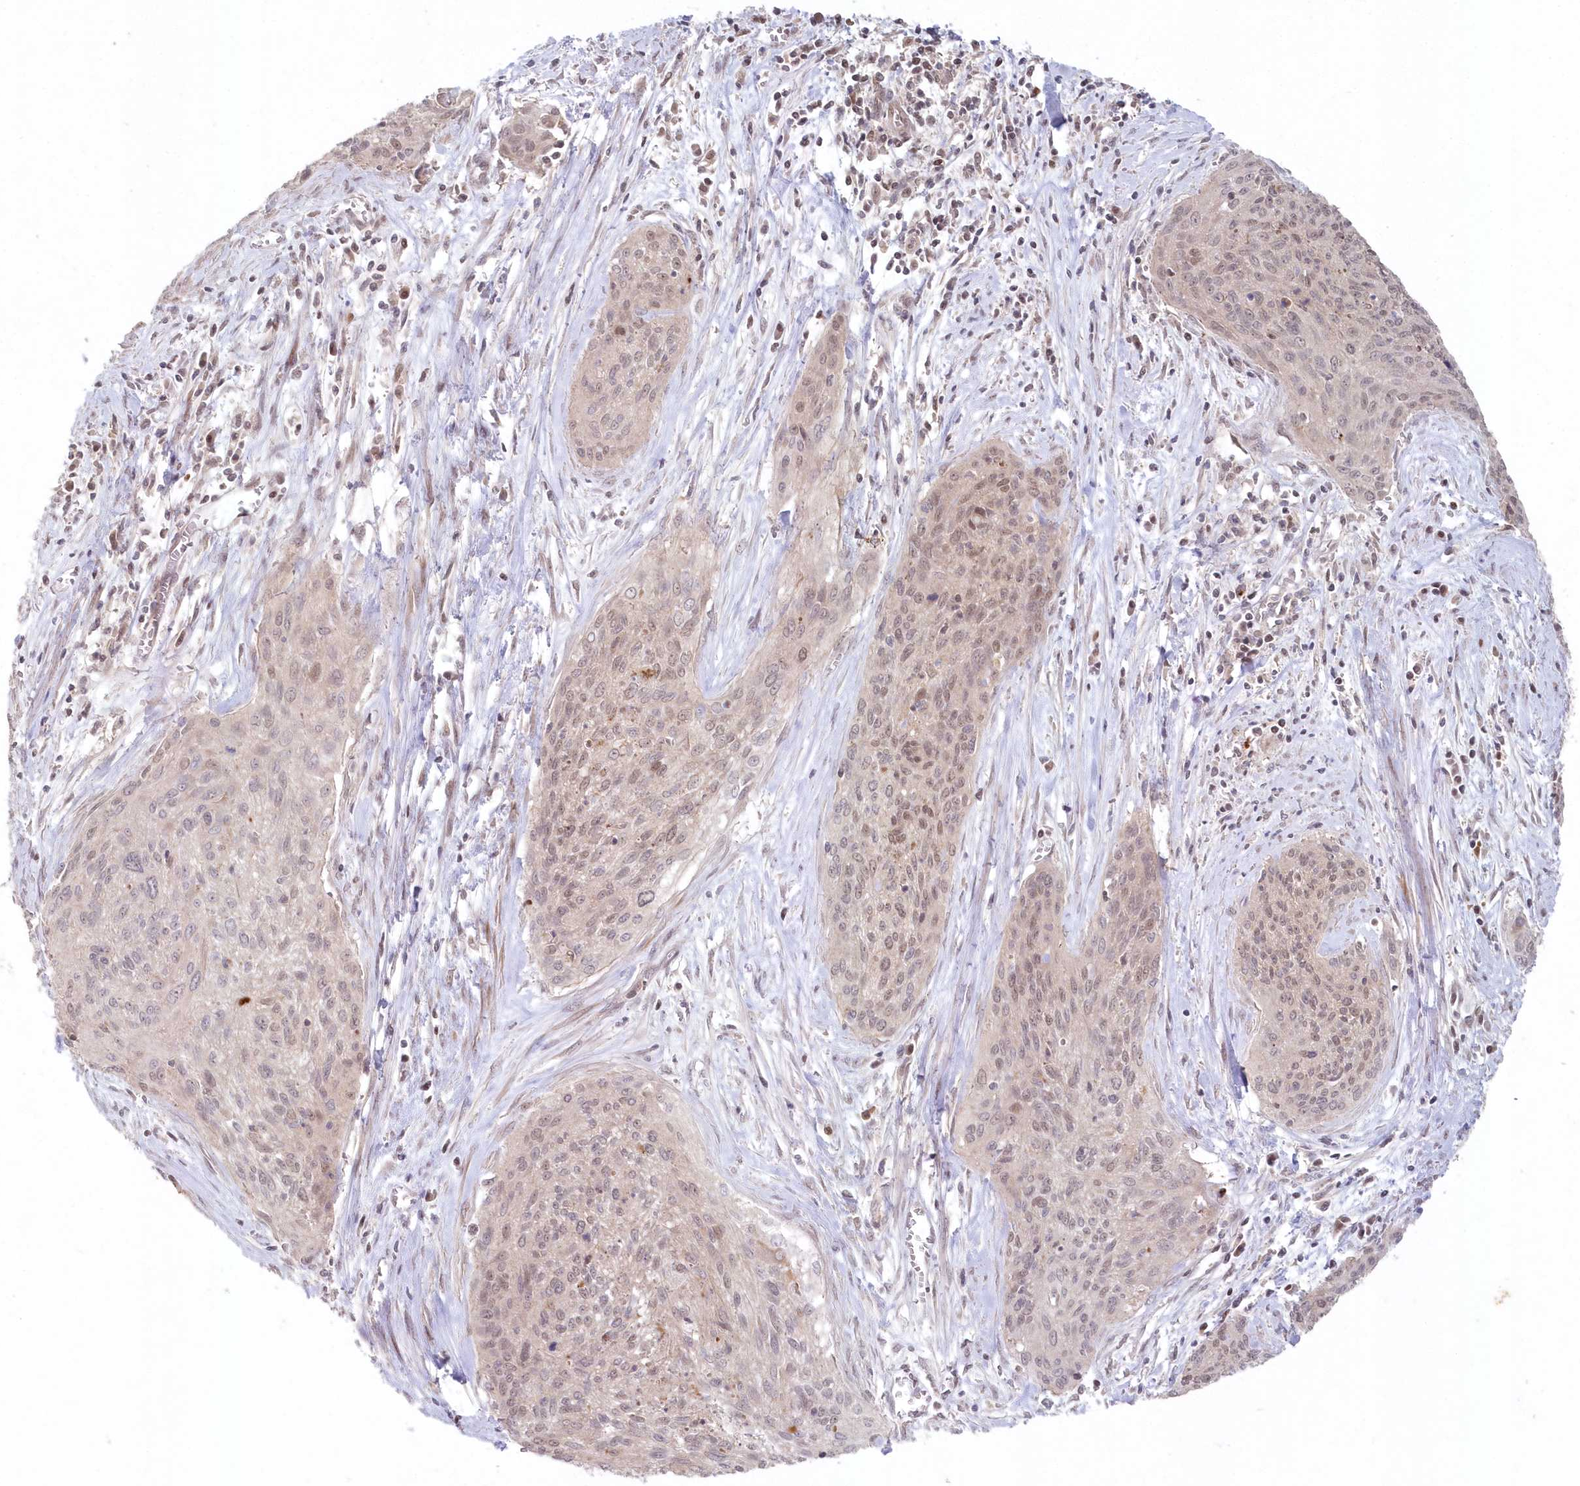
{"staining": {"intensity": "weak", "quantity": "25%-75%", "location": "nuclear"}, "tissue": "cervical cancer", "cell_type": "Tumor cells", "image_type": "cancer", "snomed": [{"axis": "morphology", "description": "Squamous cell carcinoma, NOS"}, {"axis": "topography", "description": "Cervix"}], "caption": "Immunohistochemistry (IHC) (DAB (3,3'-diaminobenzidine)) staining of human cervical squamous cell carcinoma exhibits weak nuclear protein expression in approximately 25%-75% of tumor cells.", "gene": "ASCC1", "patient": {"sex": "female", "age": 55}}